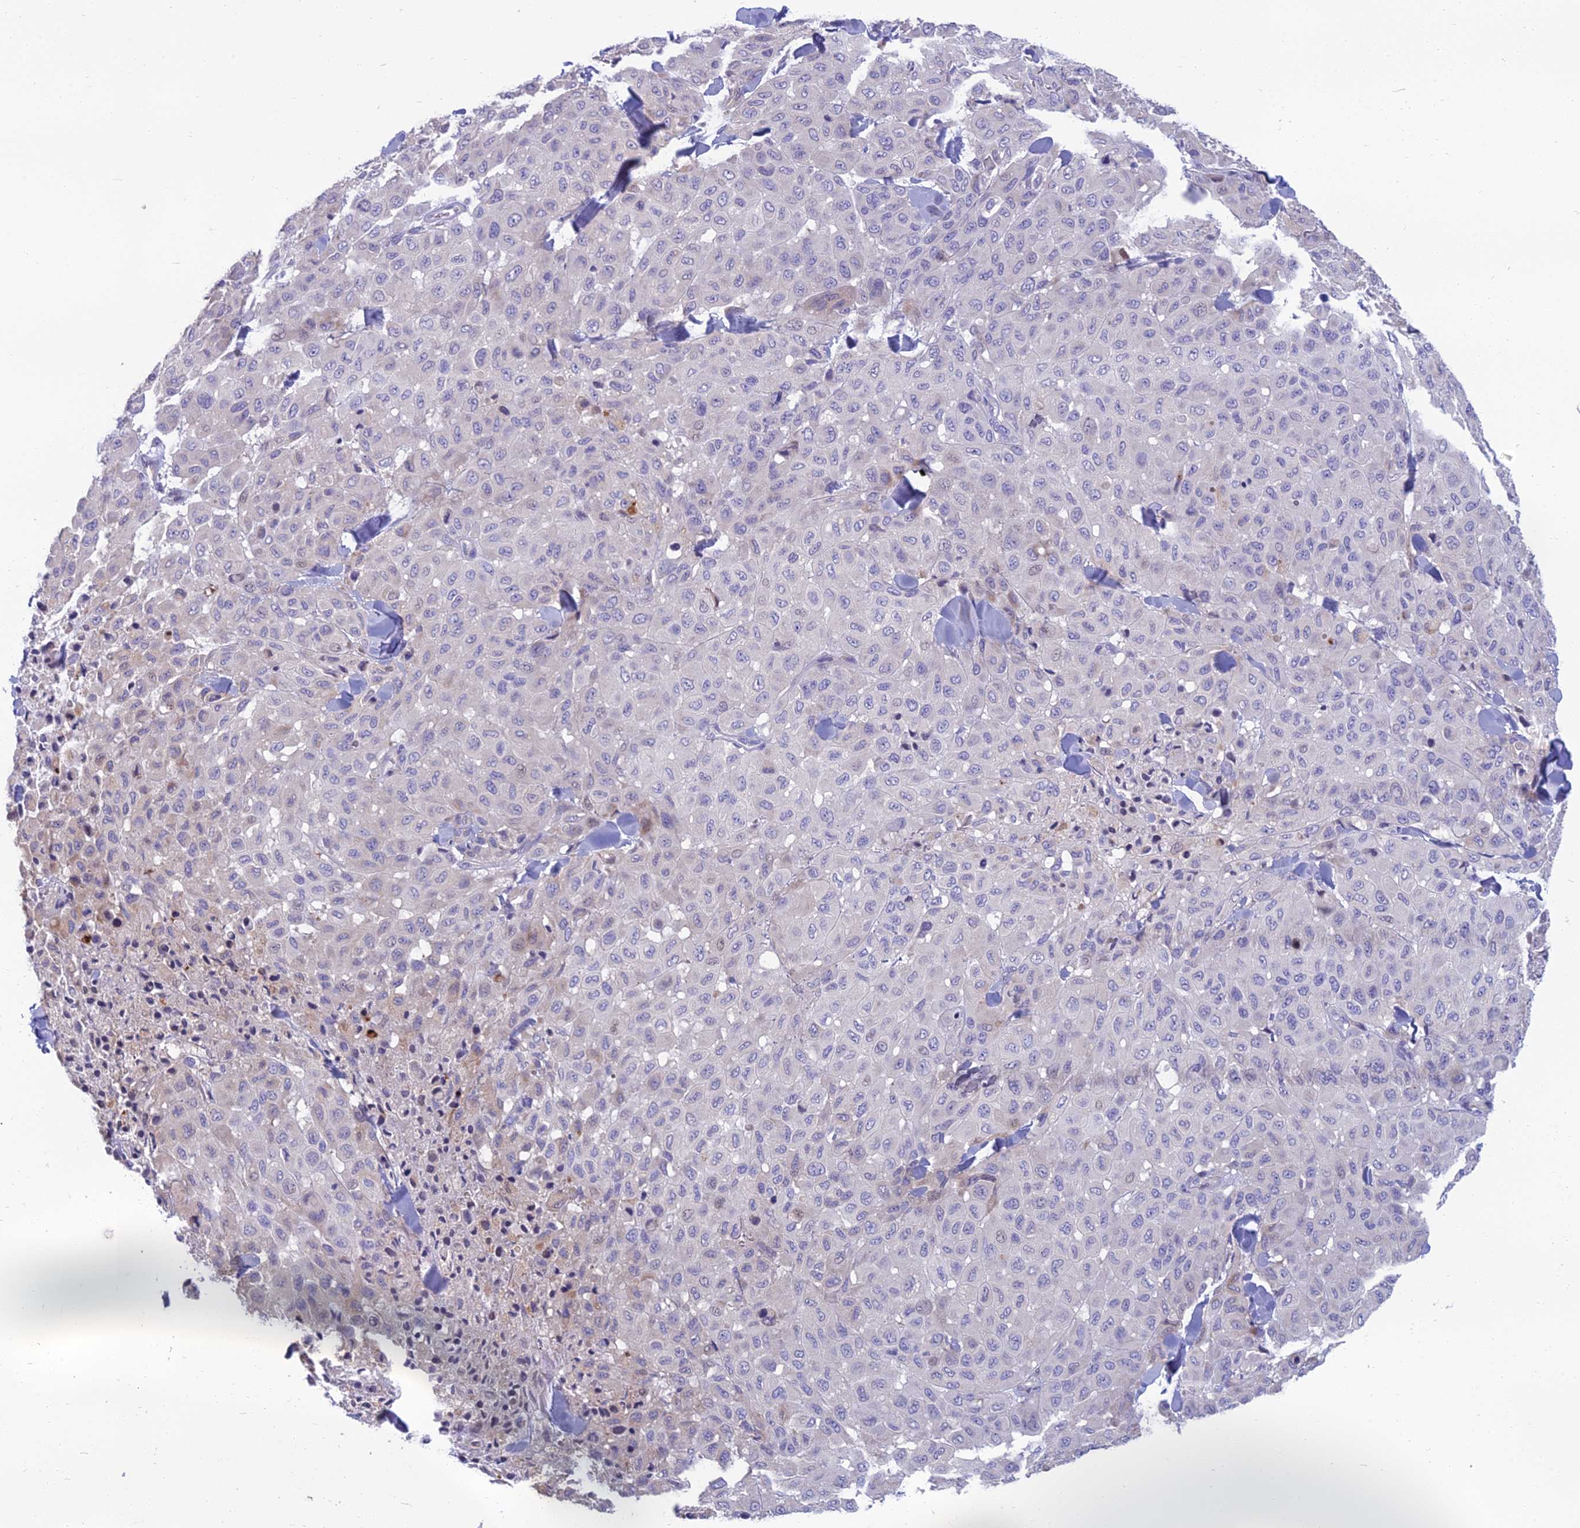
{"staining": {"intensity": "negative", "quantity": "none", "location": "none"}, "tissue": "melanoma", "cell_type": "Tumor cells", "image_type": "cancer", "snomed": [{"axis": "morphology", "description": "Malignant melanoma, Metastatic site"}, {"axis": "topography", "description": "Skin"}], "caption": "Immunohistochemical staining of melanoma exhibits no significant staining in tumor cells.", "gene": "SPTLC3", "patient": {"sex": "female", "age": 81}}